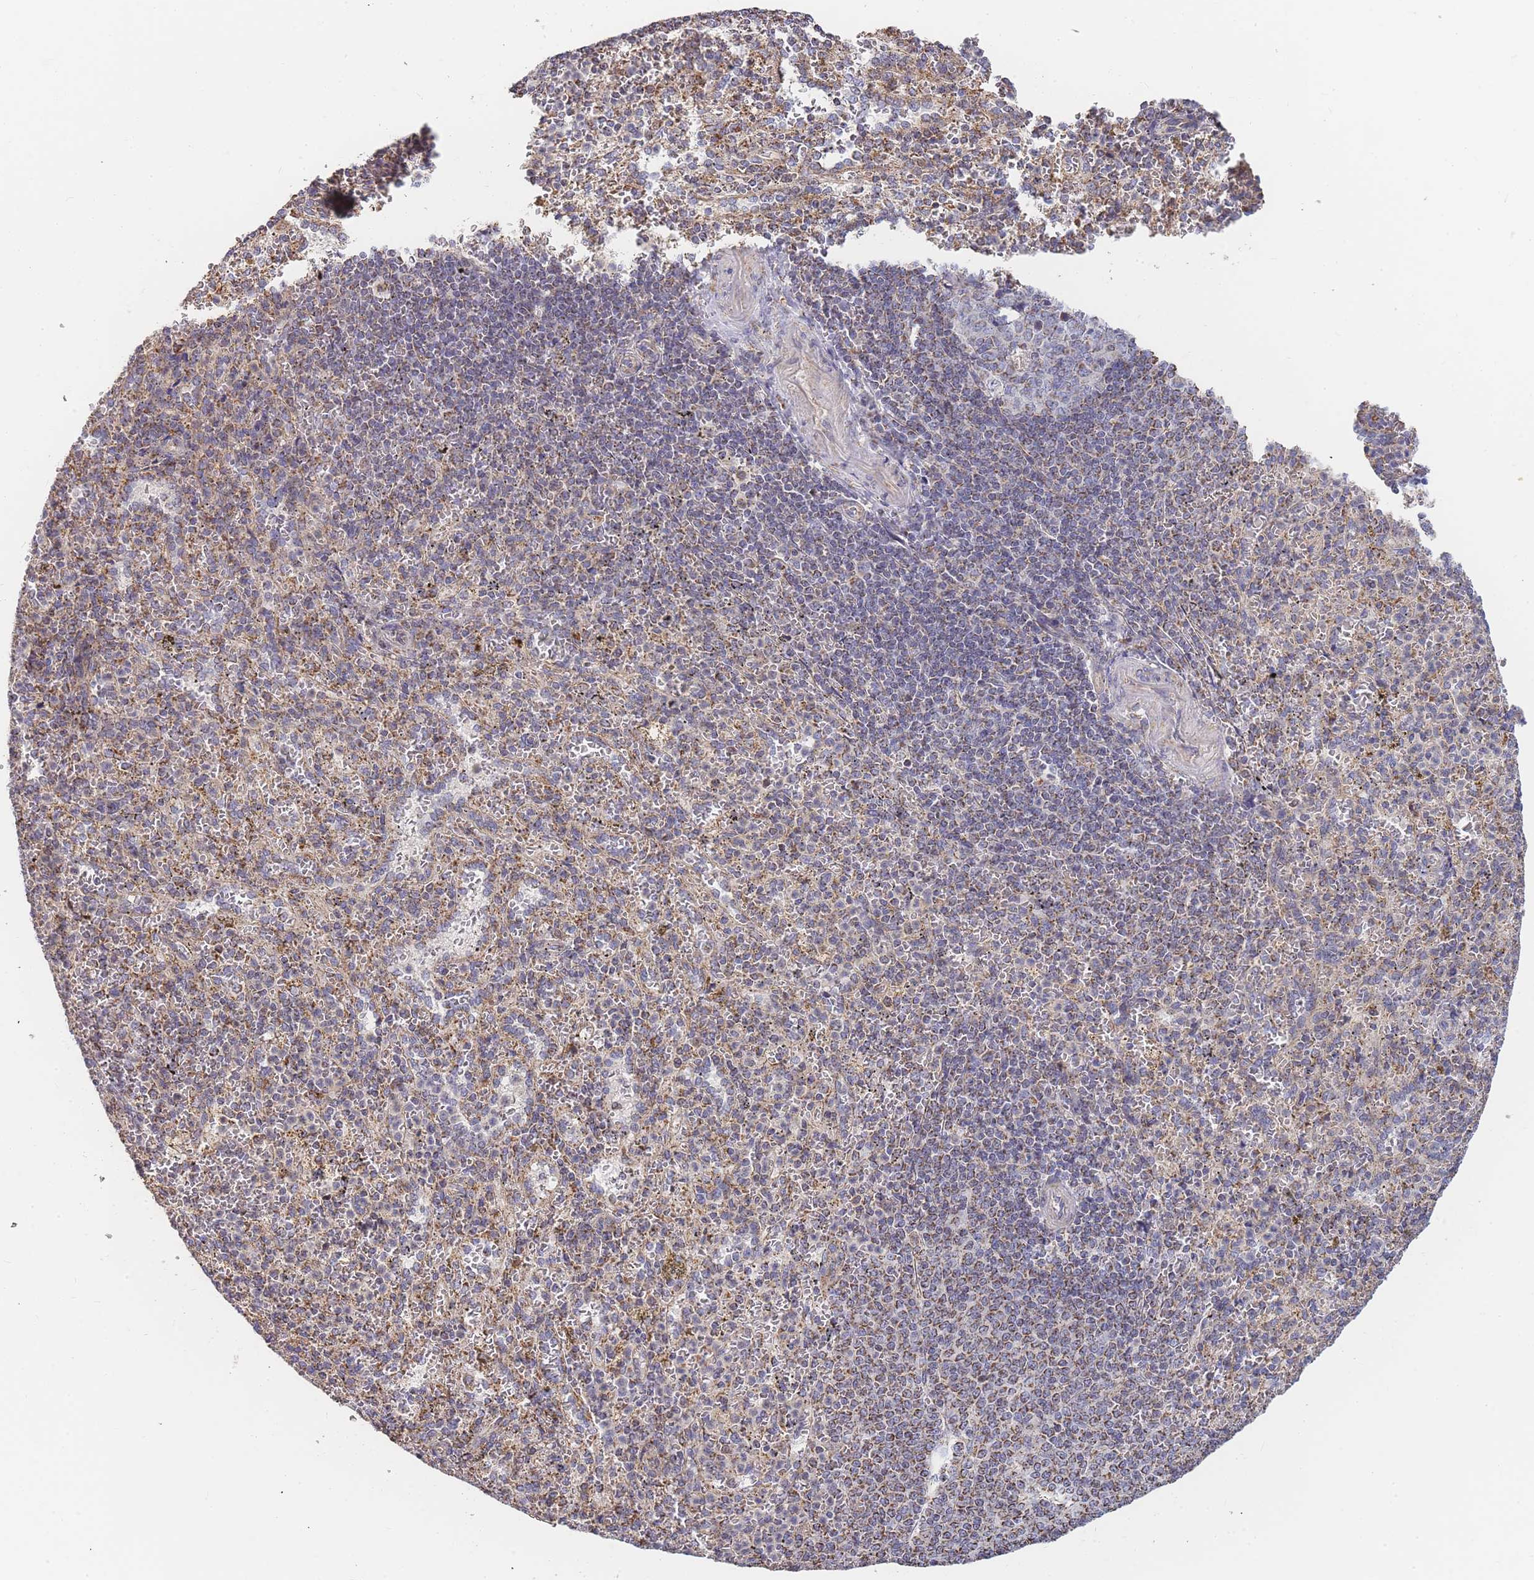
{"staining": {"intensity": "moderate", "quantity": "25%-75%", "location": "cytoplasmic/membranous"}, "tissue": "spleen", "cell_type": "Cells in red pulp", "image_type": "normal", "snomed": [{"axis": "morphology", "description": "Normal tissue, NOS"}, {"axis": "topography", "description": "Spleen"}], "caption": "This photomicrograph displays immunohistochemistry staining of unremarkable spleen, with medium moderate cytoplasmic/membranous expression in about 25%-75% of cells in red pulp.", "gene": "ADCY9", "patient": {"sex": "female", "age": 21}}